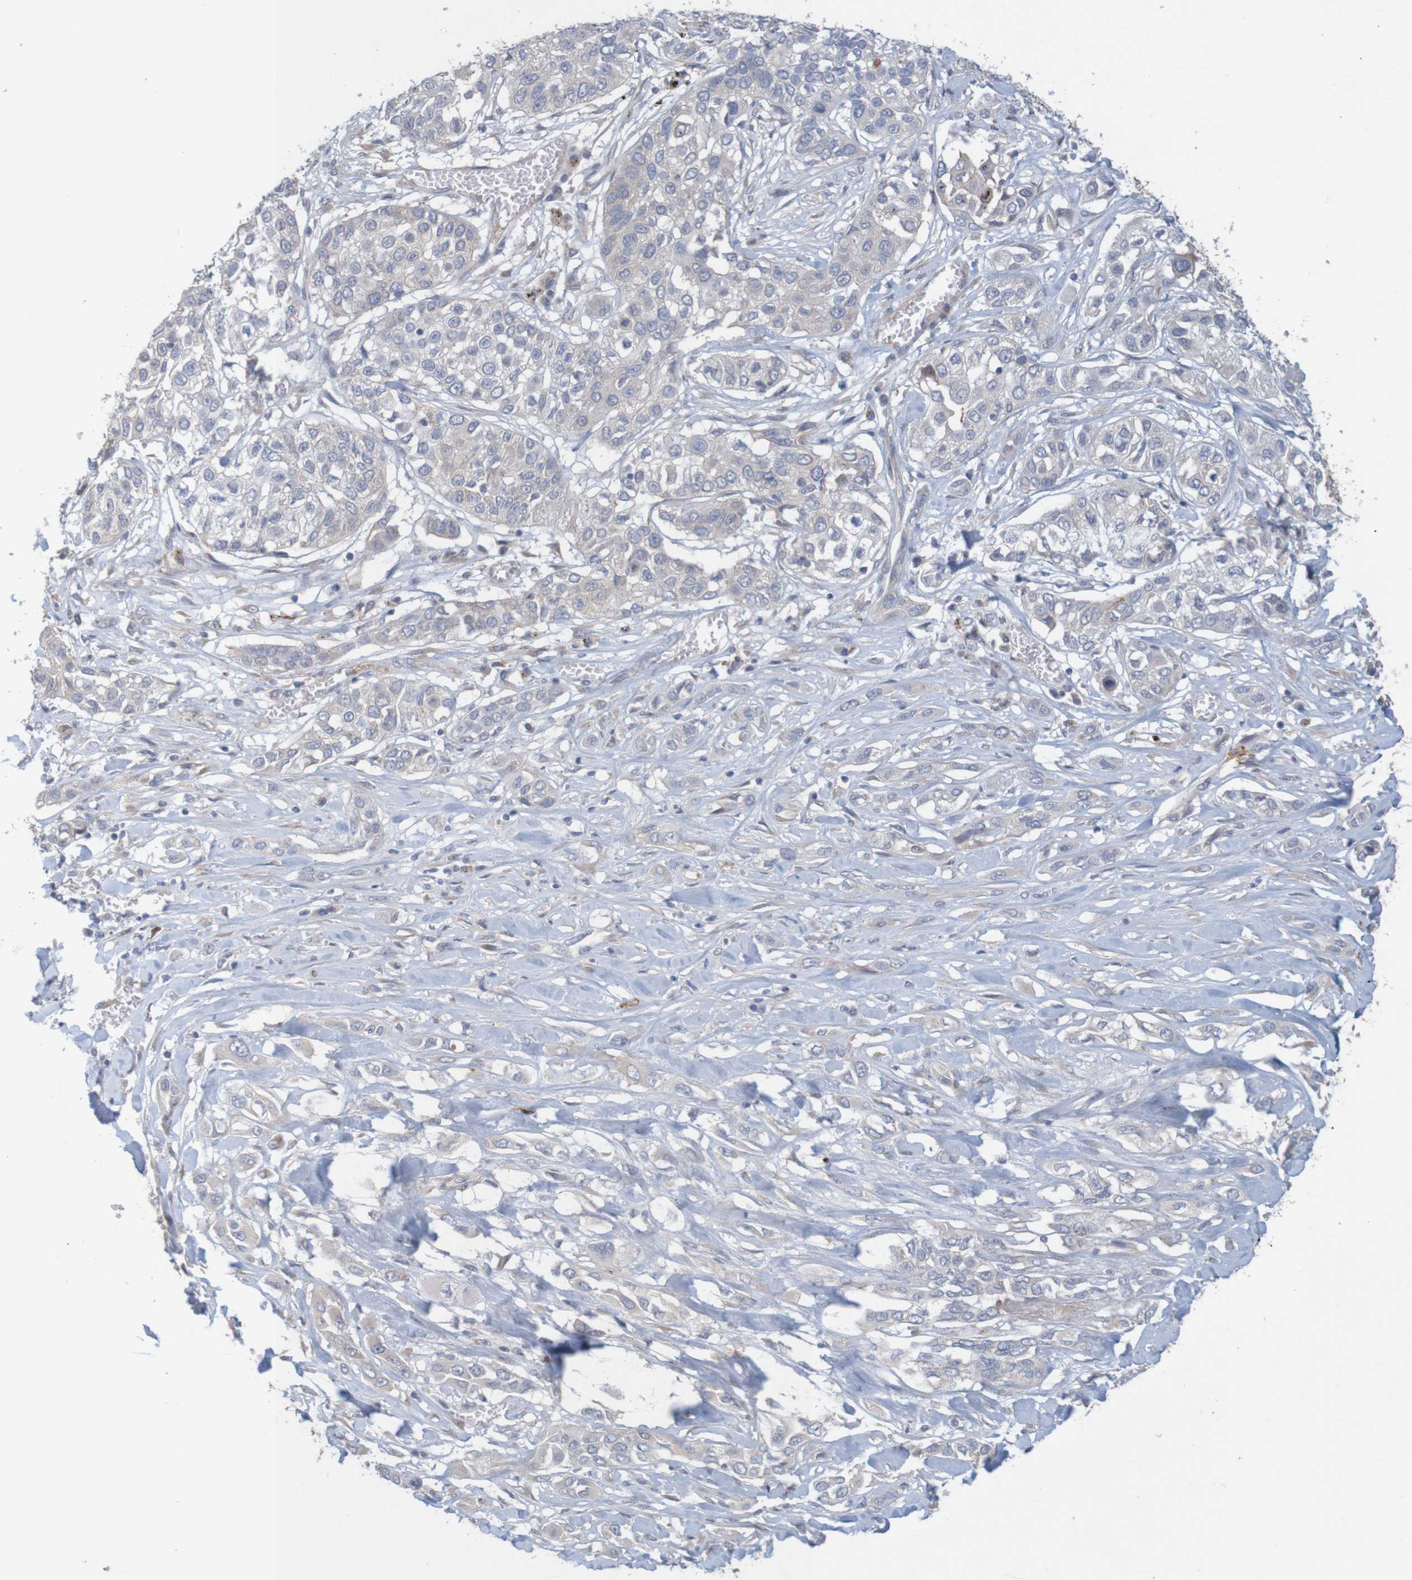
{"staining": {"intensity": "negative", "quantity": "none", "location": "none"}, "tissue": "lung cancer", "cell_type": "Tumor cells", "image_type": "cancer", "snomed": [{"axis": "morphology", "description": "Squamous cell carcinoma, NOS"}, {"axis": "topography", "description": "Lung"}], "caption": "Tumor cells show no significant protein expression in squamous cell carcinoma (lung).", "gene": "KRT23", "patient": {"sex": "male", "age": 71}}